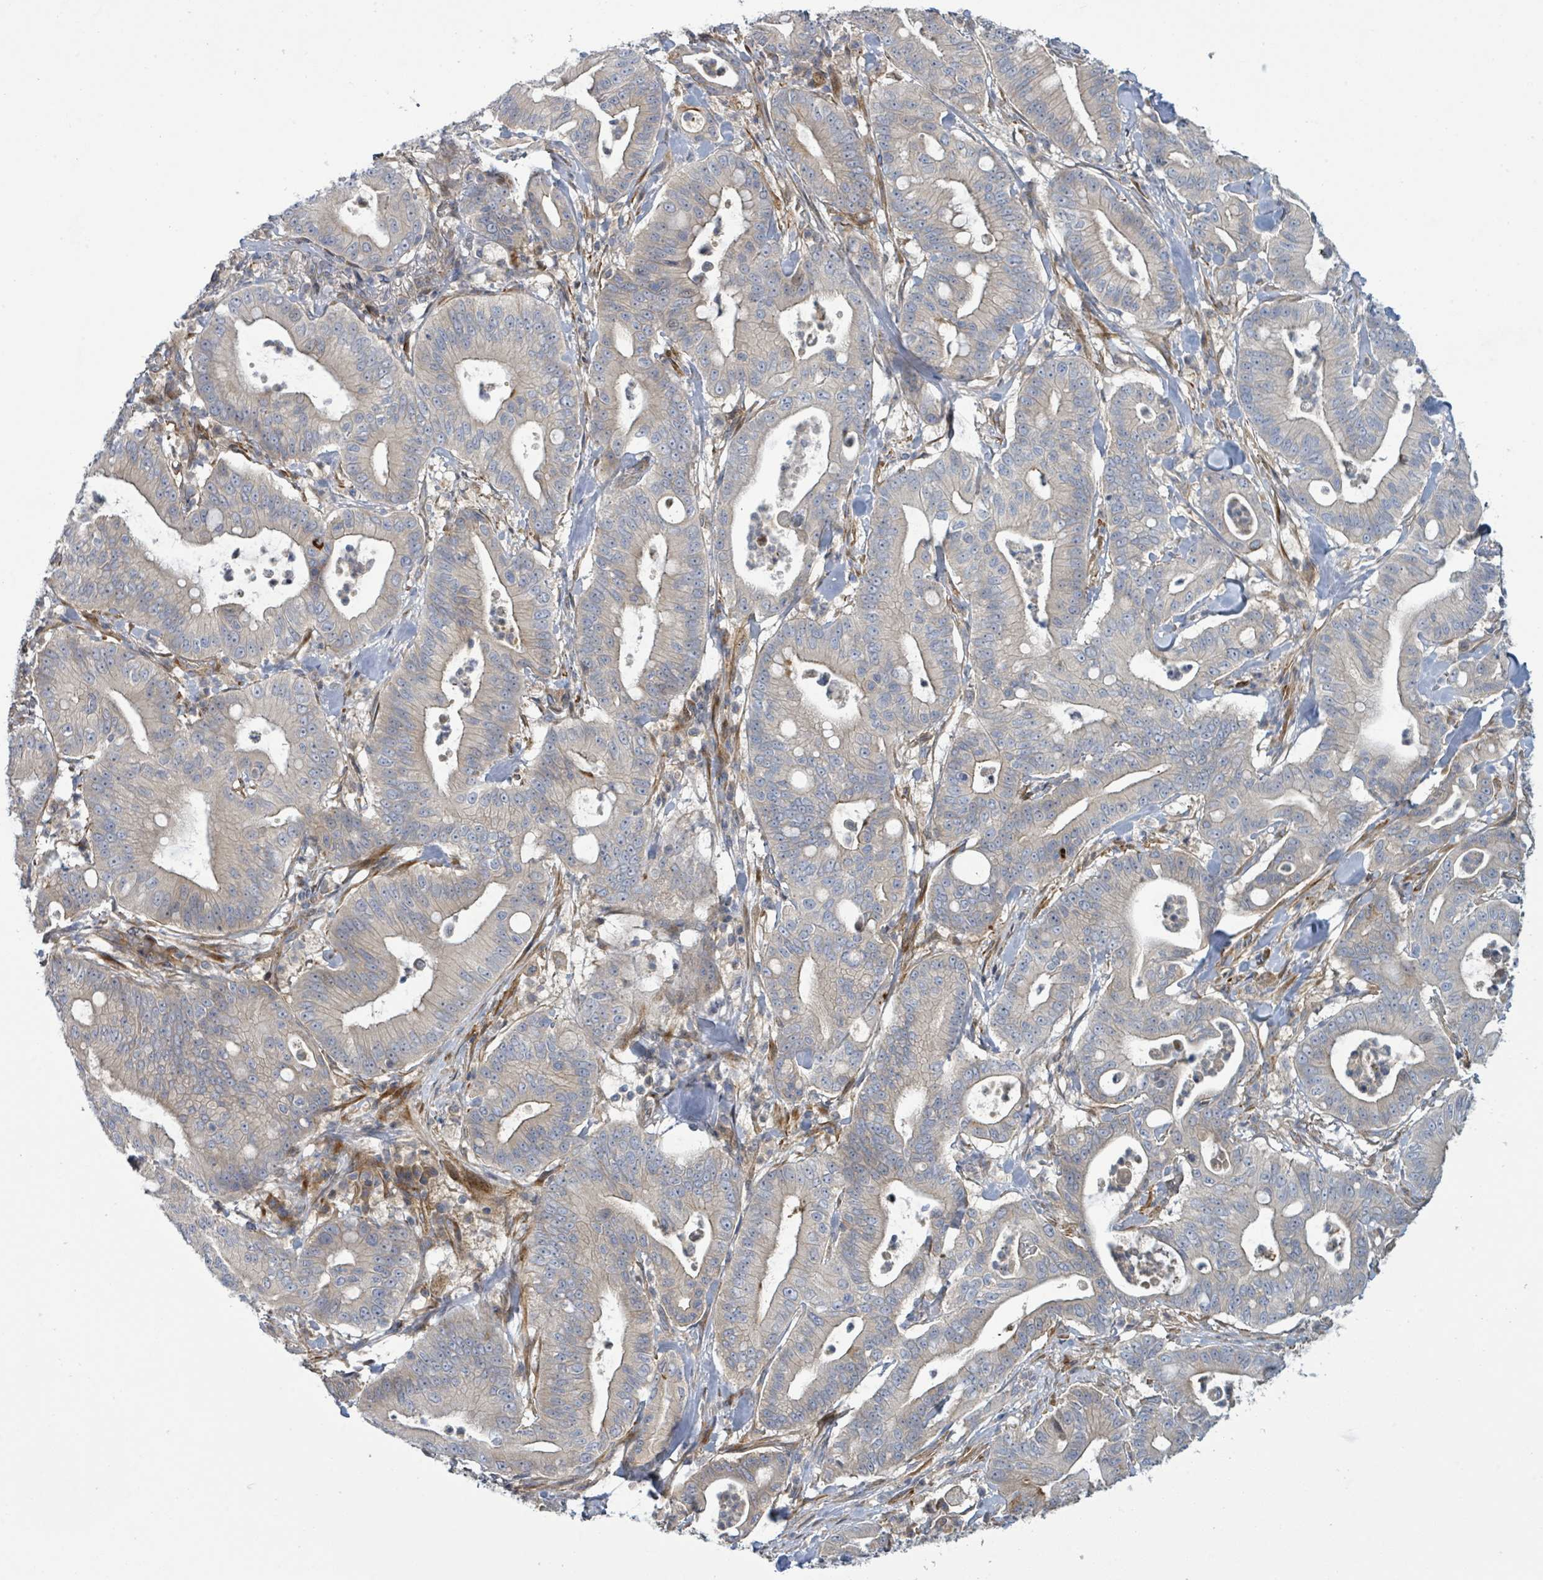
{"staining": {"intensity": "weak", "quantity": "<25%", "location": "cytoplasmic/membranous"}, "tissue": "pancreatic cancer", "cell_type": "Tumor cells", "image_type": "cancer", "snomed": [{"axis": "morphology", "description": "Adenocarcinoma, NOS"}, {"axis": "topography", "description": "Pancreas"}], "caption": "Immunohistochemistry micrograph of neoplastic tissue: human pancreatic adenocarcinoma stained with DAB (3,3'-diaminobenzidine) displays no significant protein positivity in tumor cells. Brightfield microscopy of immunohistochemistry stained with DAB (3,3'-diaminobenzidine) (brown) and hematoxylin (blue), captured at high magnification.", "gene": "CFAP210", "patient": {"sex": "male", "age": 71}}